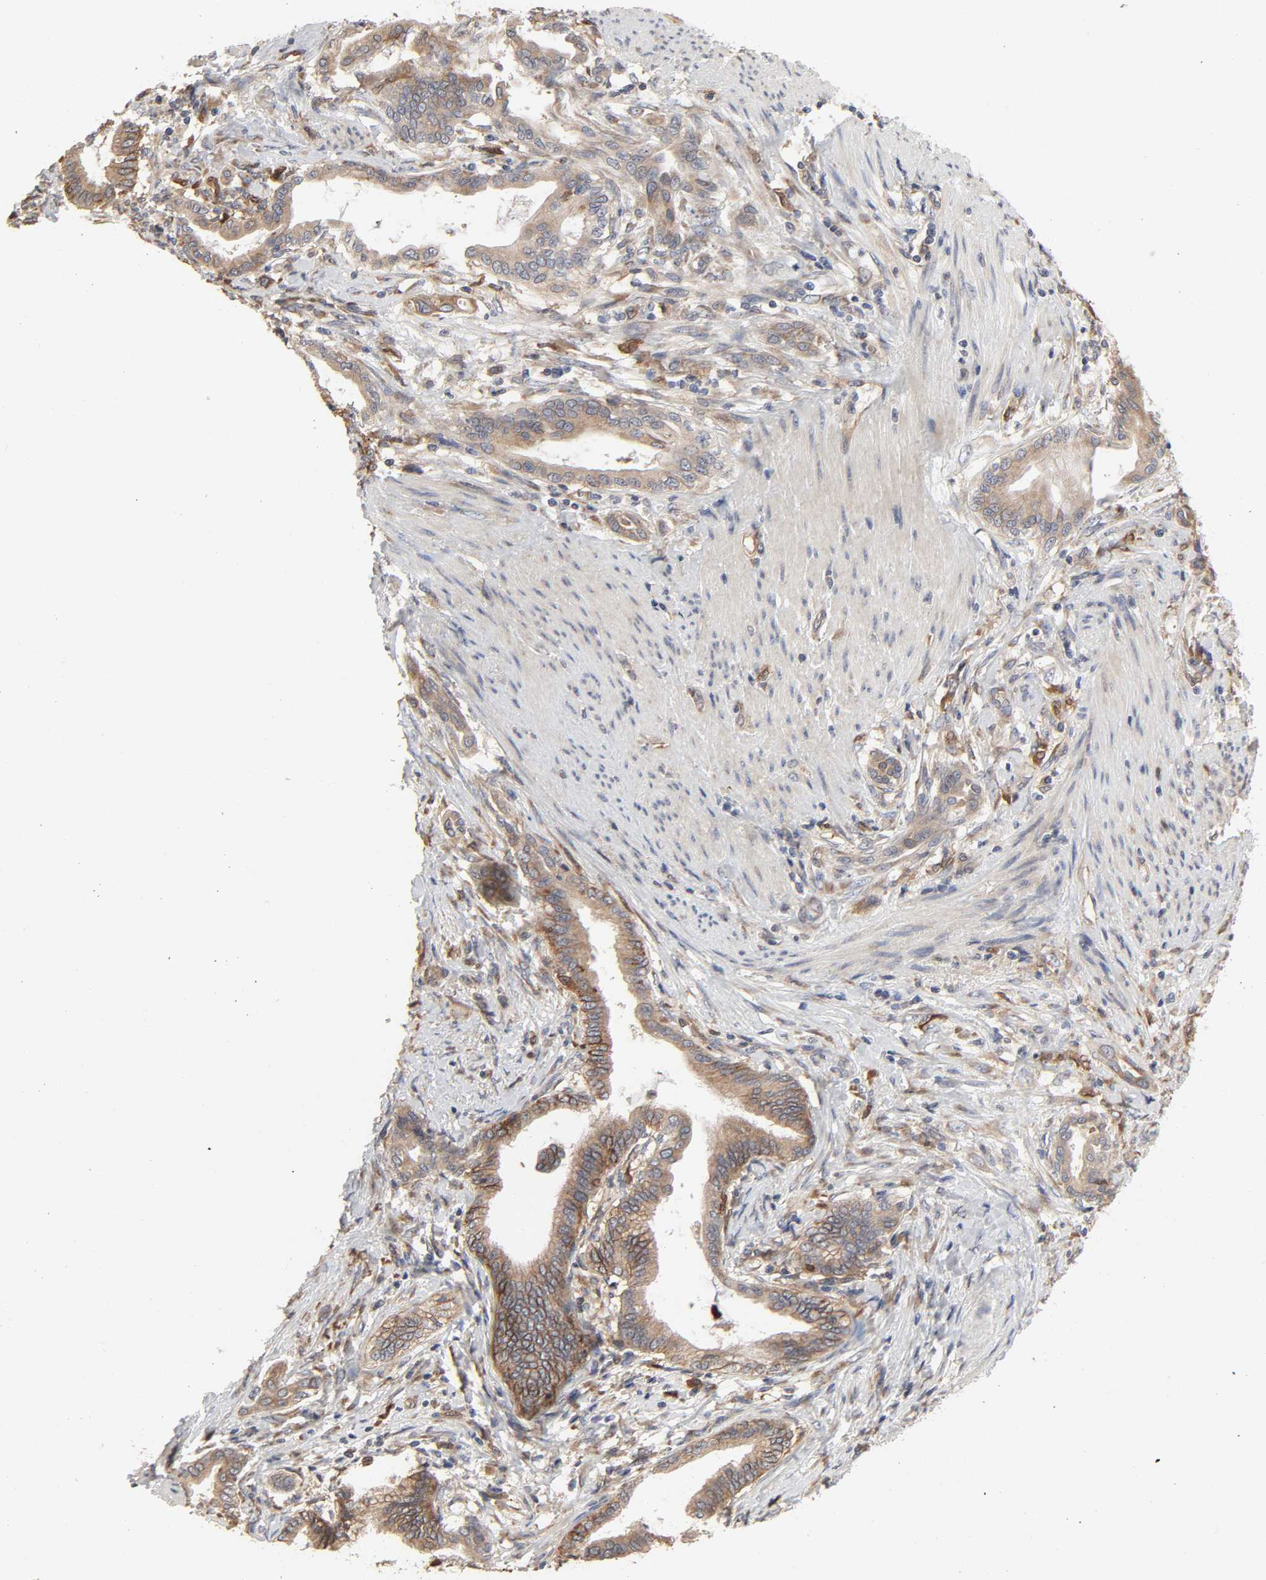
{"staining": {"intensity": "moderate", "quantity": ">75%", "location": "cytoplasmic/membranous"}, "tissue": "pancreatic cancer", "cell_type": "Tumor cells", "image_type": "cancer", "snomed": [{"axis": "morphology", "description": "Adenocarcinoma, NOS"}, {"axis": "topography", "description": "Pancreas"}], "caption": "This histopathology image demonstrates immunohistochemistry (IHC) staining of pancreatic adenocarcinoma, with medium moderate cytoplasmic/membranous positivity in about >75% of tumor cells.", "gene": "NDRG2", "patient": {"sex": "female", "age": 64}}